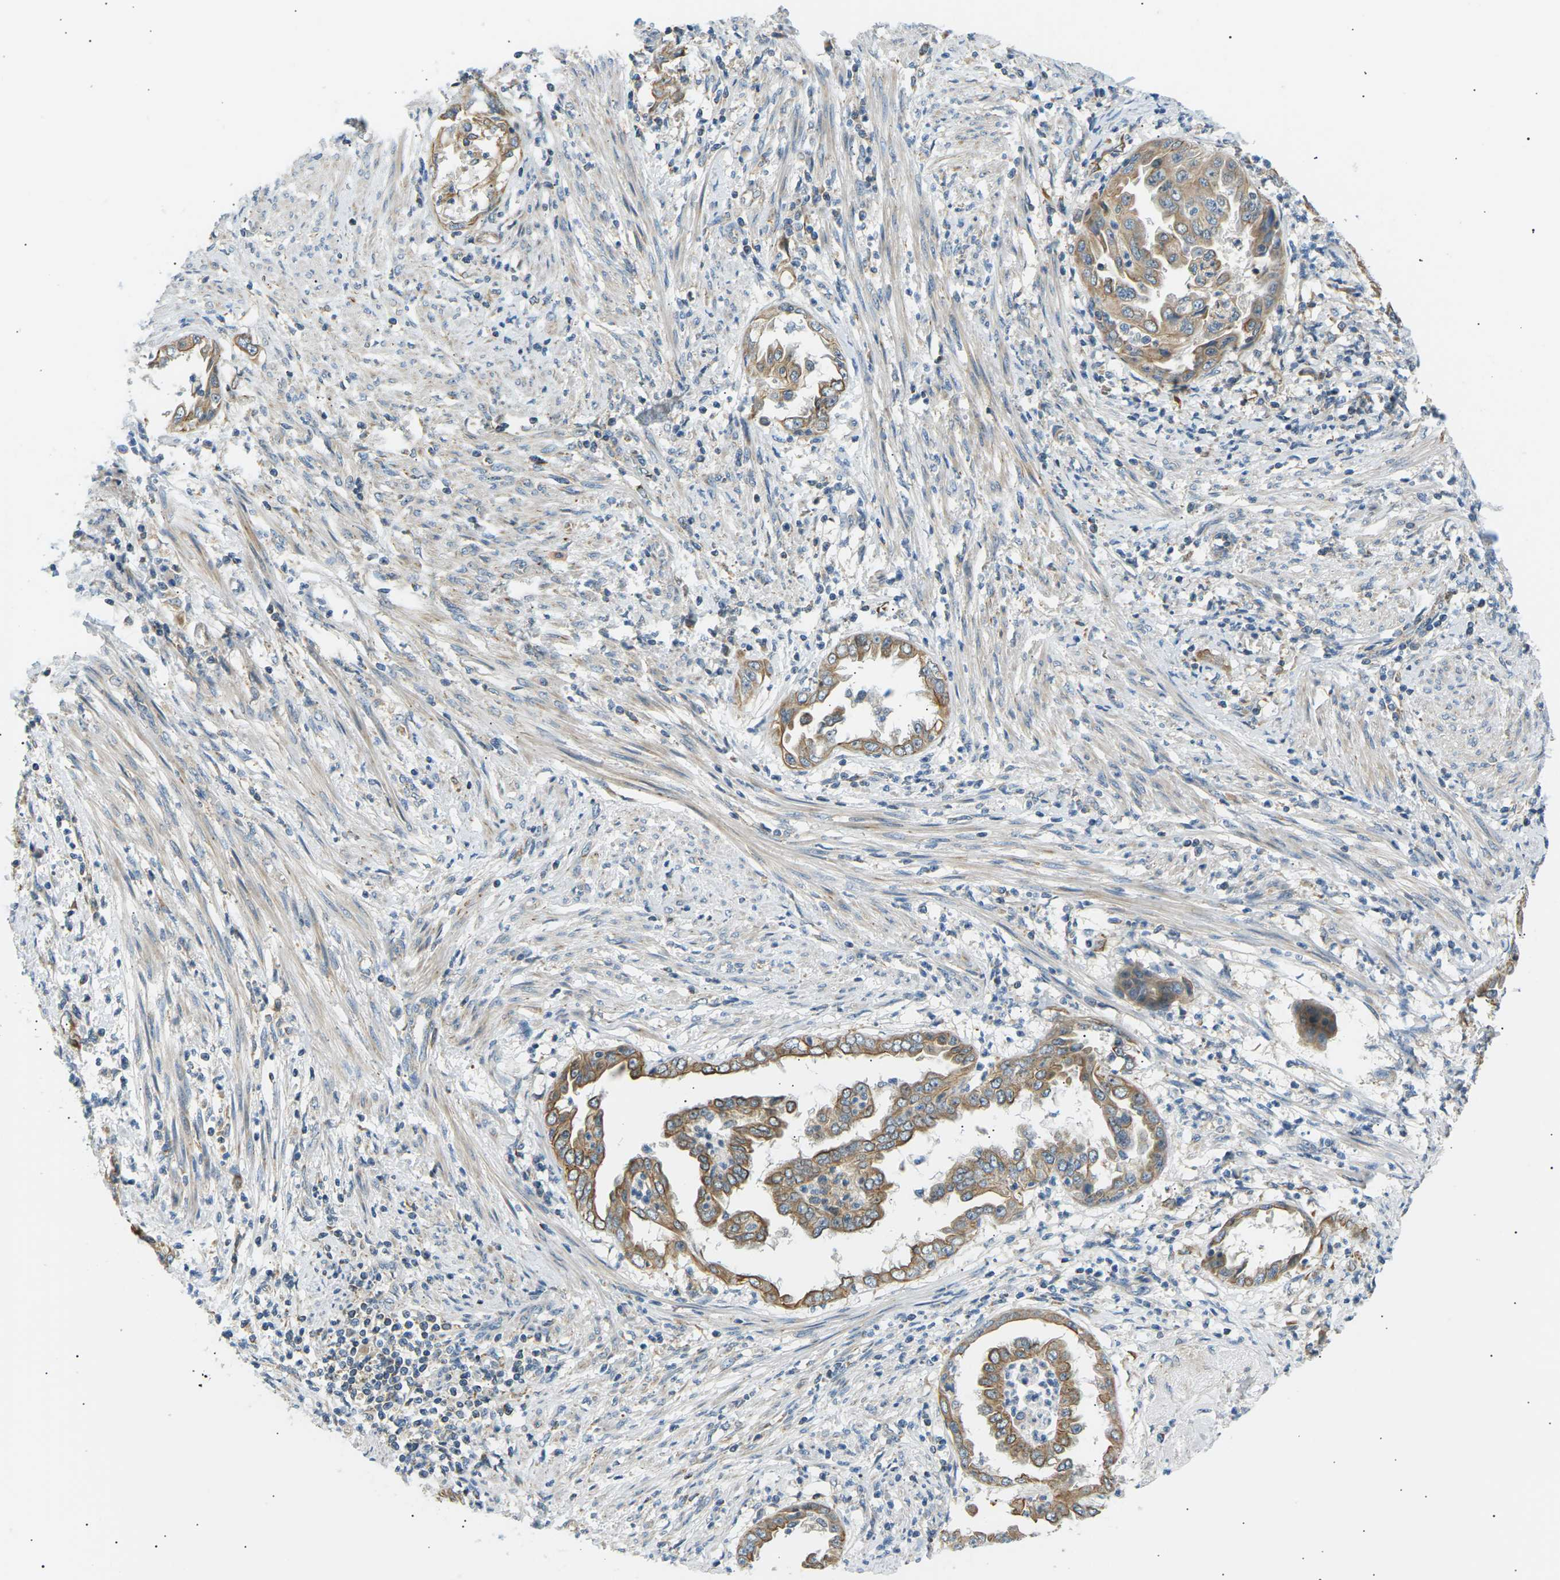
{"staining": {"intensity": "moderate", "quantity": ">75%", "location": "cytoplasmic/membranous"}, "tissue": "endometrial cancer", "cell_type": "Tumor cells", "image_type": "cancer", "snomed": [{"axis": "morphology", "description": "Adenocarcinoma, NOS"}, {"axis": "topography", "description": "Endometrium"}], "caption": "High-power microscopy captured an immunohistochemistry image of endometrial adenocarcinoma, revealing moderate cytoplasmic/membranous staining in about >75% of tumor cells.", "gene": "TBC1D8", "patient": {"sex": "female", "age": 85}}